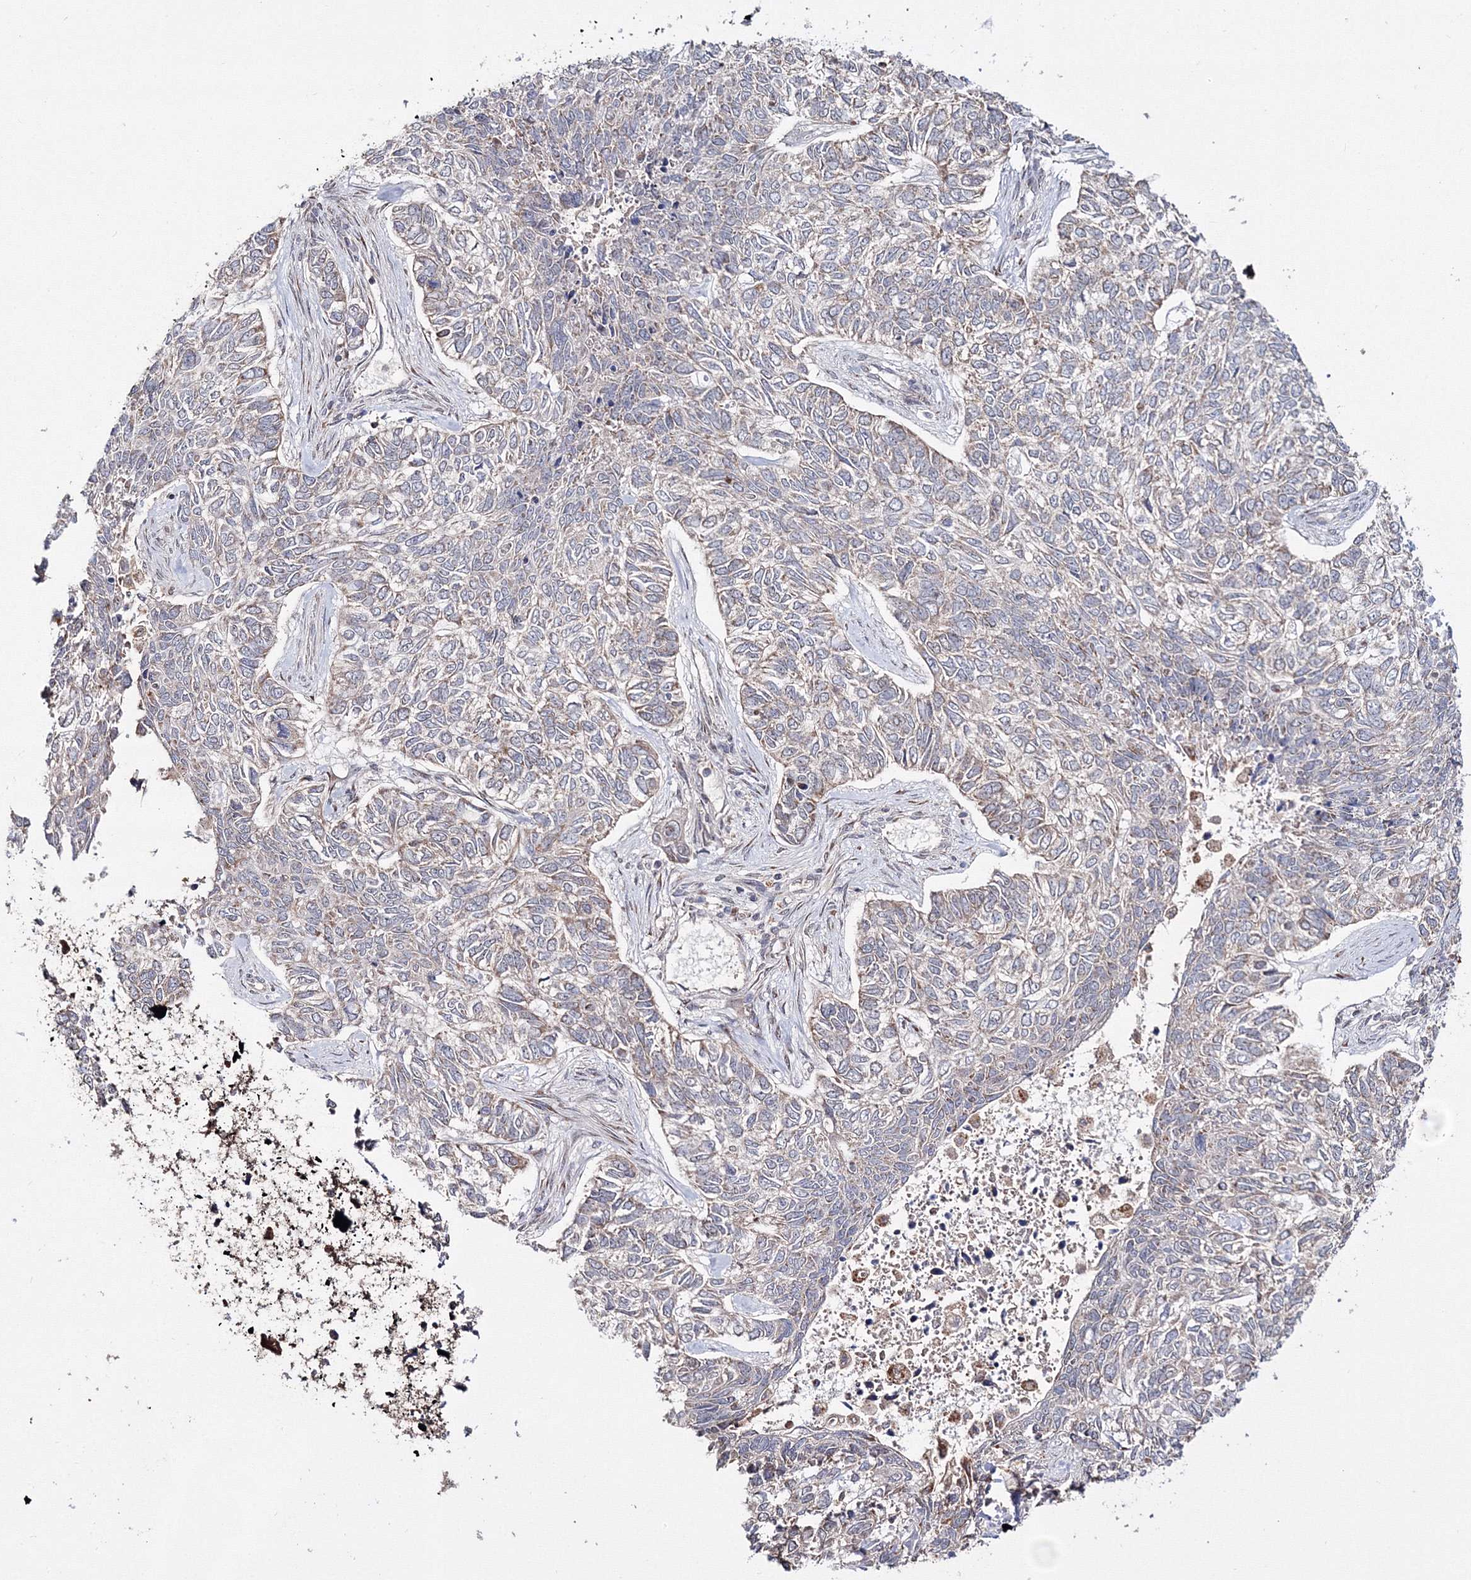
{"staining": {"intensity": "weak", "quantity": "<25%", "location": "cytoplasmic/membranous"}, "tissue": "skin cancer", "cell_type": "Tumor cells", "image_type": "cancer", "snomed": [{"axis": "morphology", "description": "Basal cell carcinoma"}, {"axis": "topography", "description": "Skin"}], "caption": "The photomicrograph shows no staining of tumor cells in skin cancer. (DAB immunohistochemistry visualized using brightfield microscopy, high magnification).", "gene": "PEX13", "patient": {"sex": "female", "age": 65}}